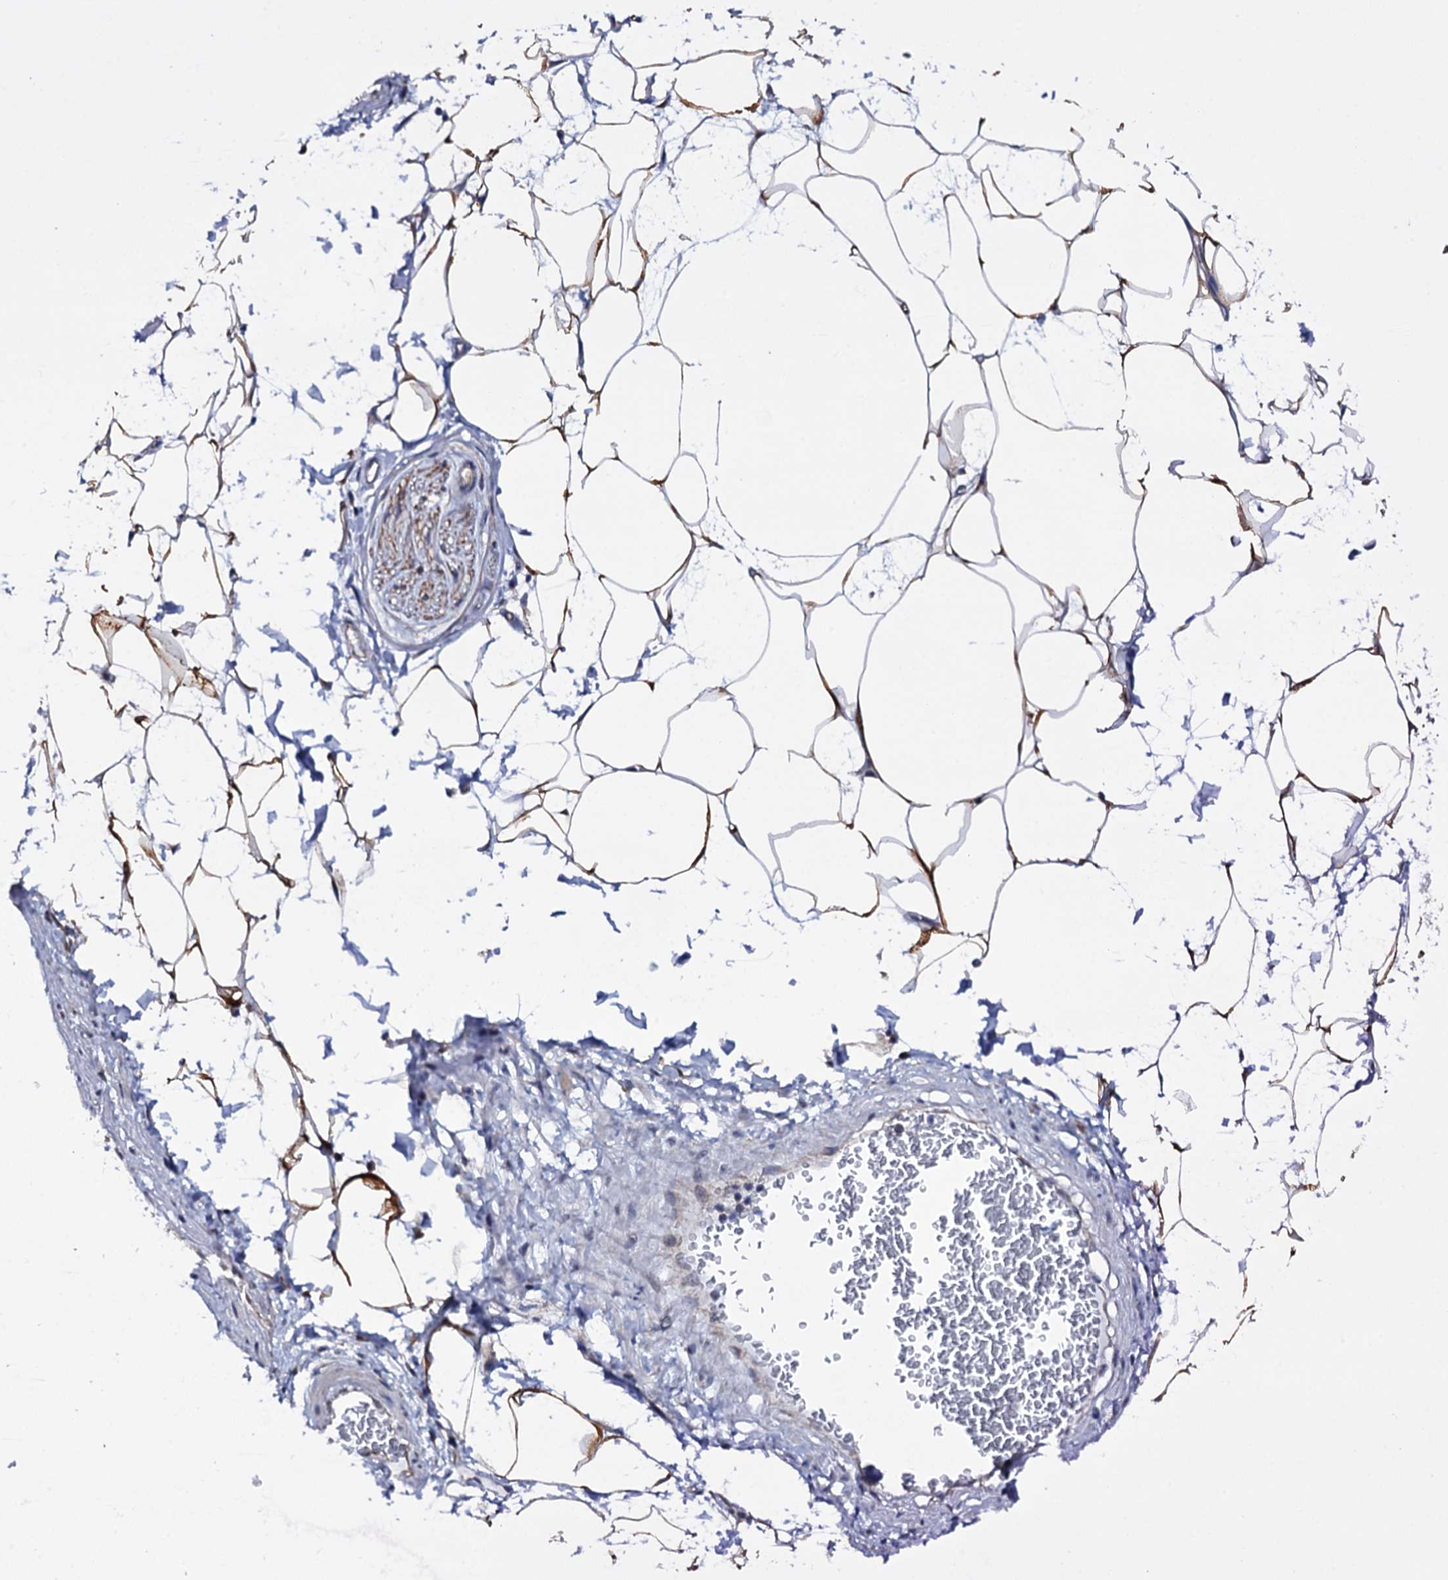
{"staining": {"intensity": "strong", "quantity": ">75%", "location": "cytoplasmic/membranous"}, "tissue": "adipose tissue", "cell_type": "Adipocytes", "image_type": "normal", "snomed": [{"axis": "morphology", "description": "Normal tissue, NOS"}, {"axis": "morphology", "description": "Adenocarcinoma, NOS"}, {"axis": "topography", "description": "Rectum"}, {"axis": "topography", "description": "Vagina"}, {"axis": "topography", "description": "Peripheral nerve tissue"}], "caption": "This image displays immunohistochemistry staining of normal adipose tissue, with high strong cytoplasmic/membranous staining in approximately >75% of adipocytes.", "gene": "GAREM1", "patient": {"sex": "female", "age": 71}}